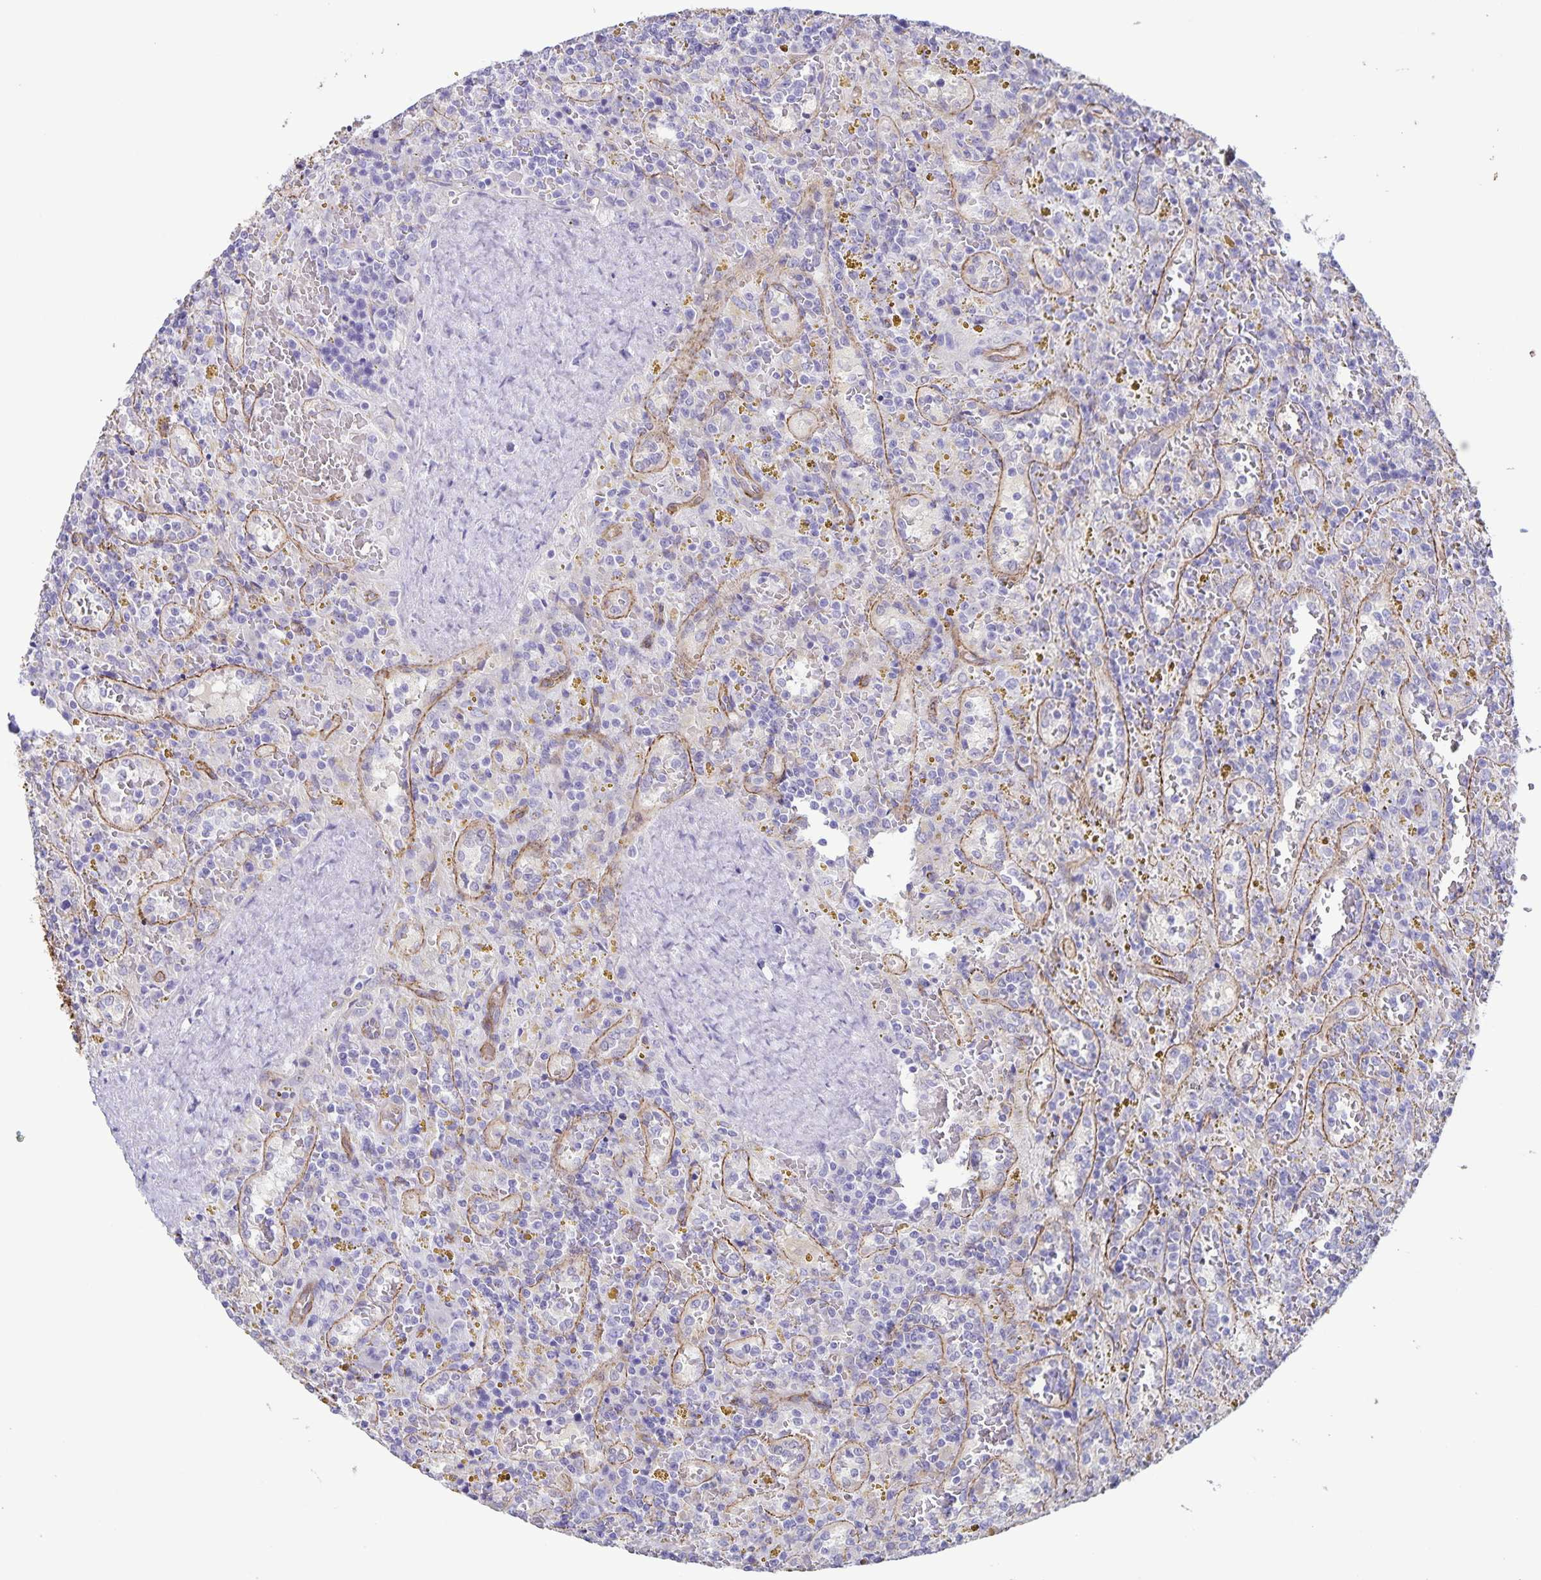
{"staining": {"intensity": "negative", "quantity": "none", "location": "none"}, "tissue": "lymphoma", "cell_type": "Tumor cells", "image_type": "cancer", "snomed": [{"axis": "morphology", "description": "Malignant lymphoma, non-Hodgkin's type, Low grade"}, {"axis": "topography", "description": "Spleen"}], "caption": "Tumor cells show no significant protein positivity in lymphoma.", "gene": "AQP4", "patient": {"sex": "female", "age": 65}}